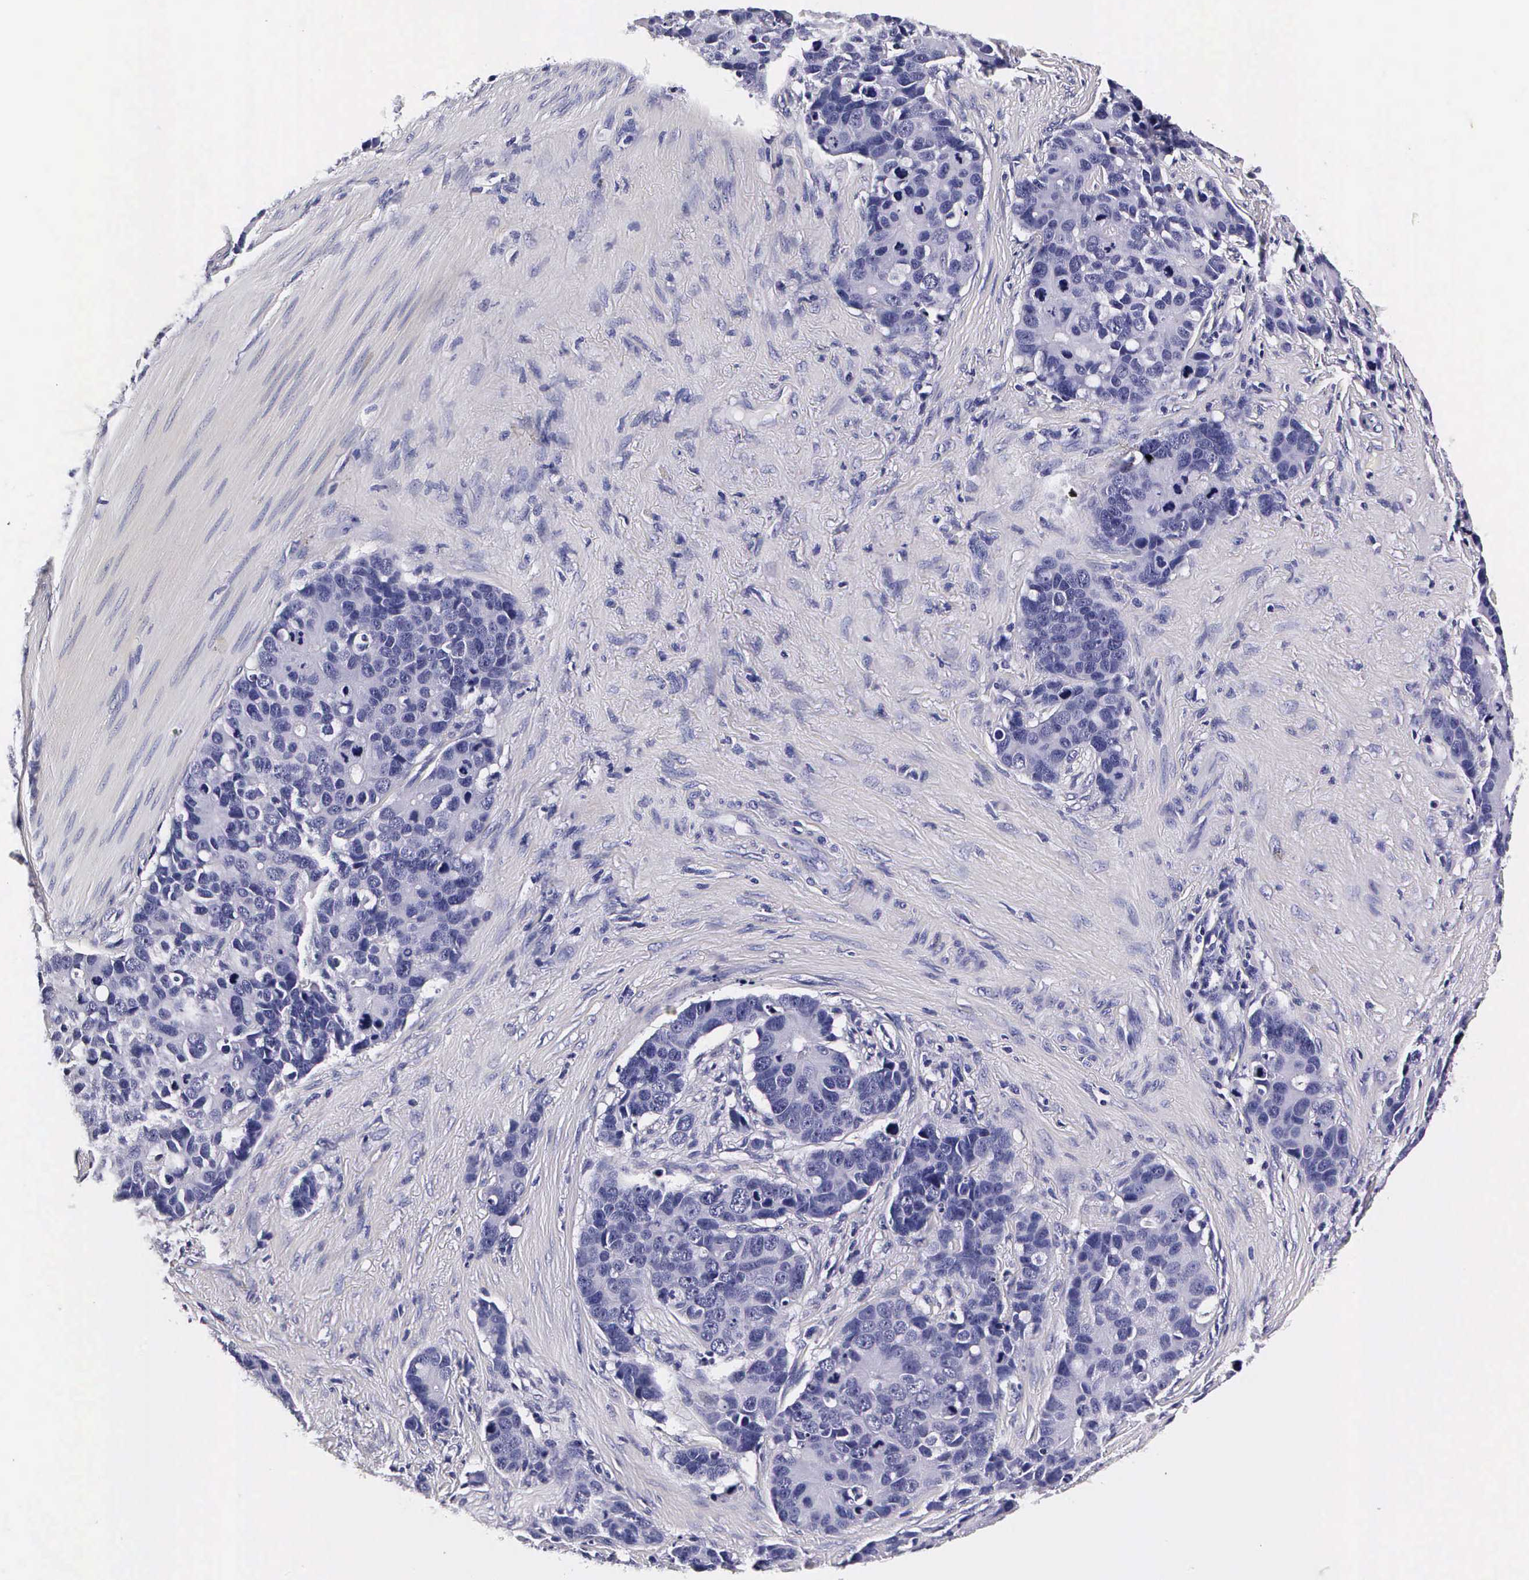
{"staining": {"intensity": "negative", "quantity": "none", "location": "none"}, "tissue": "stomach cancer", "cell_type": "Tumor cells", "image_type": "cancer", "snomed": [{"axis": "morphology", "description": "Adenocarcinoma, NOS"}, {"axis": "topography", "description": "Stomach, upper"}], "caption": "There is no significant staining in tumor cells of adenocarcinoma (stomach).", "gene": "IAPP", "patient": {"sex": "male", "age": 71}}